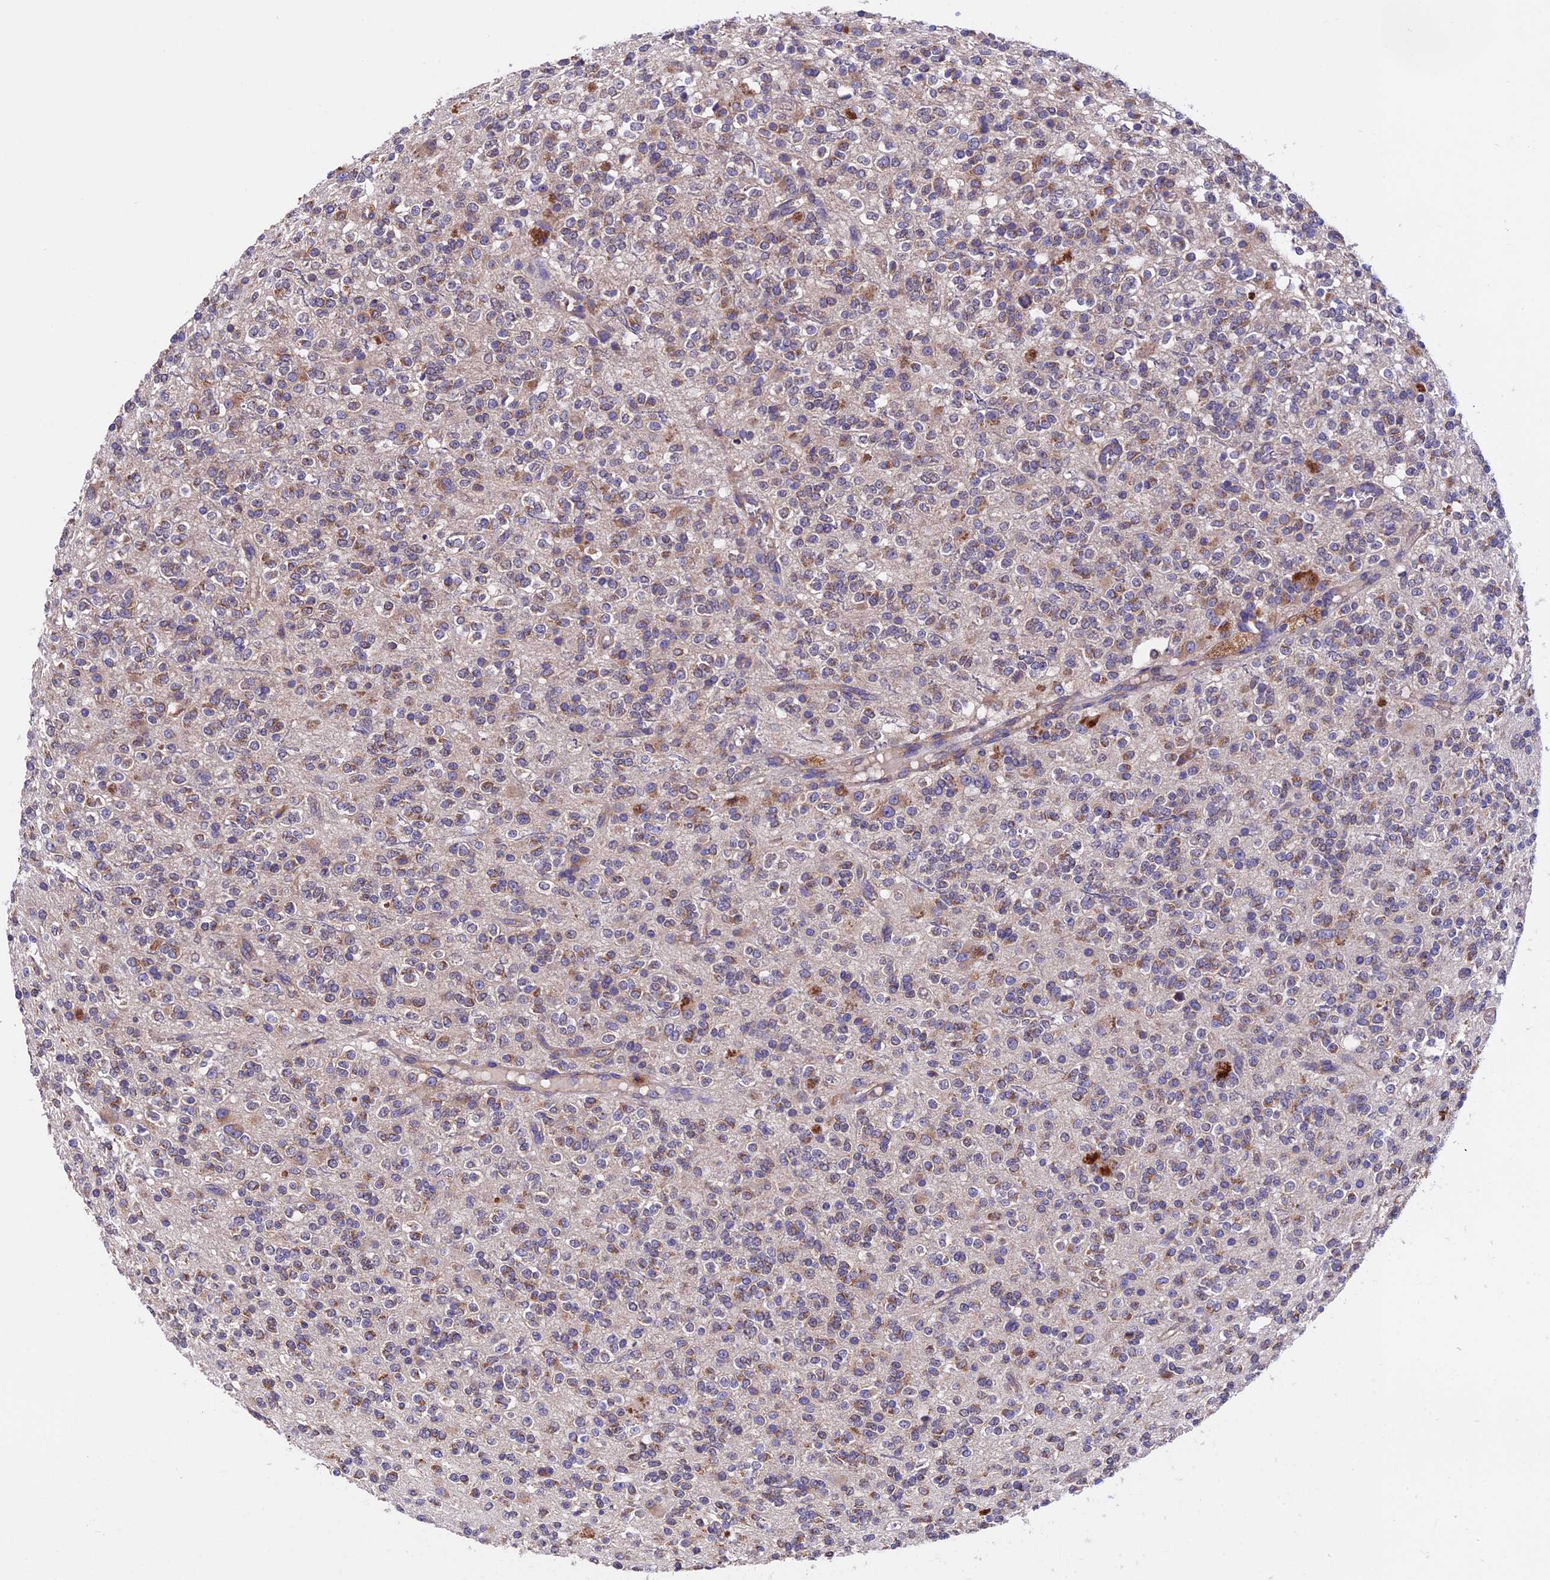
{"staining": {"intensity": "negative", "quantity": "none", "location": "none"}, "tissue": "glioma", "cell_type": "Tumor cells", "image_type": "cancer", "snomed": [{"axis": "morphology", "description": "Glioma, malignant, High grade"}, {"axis": "topography", "description": "Brain"}], "caption": "Tumor cells are negative for brown protein staining in malignant high-grade glioma.", "gene": "BTBD3", "patient": {"sex": "male", "age": 34}}